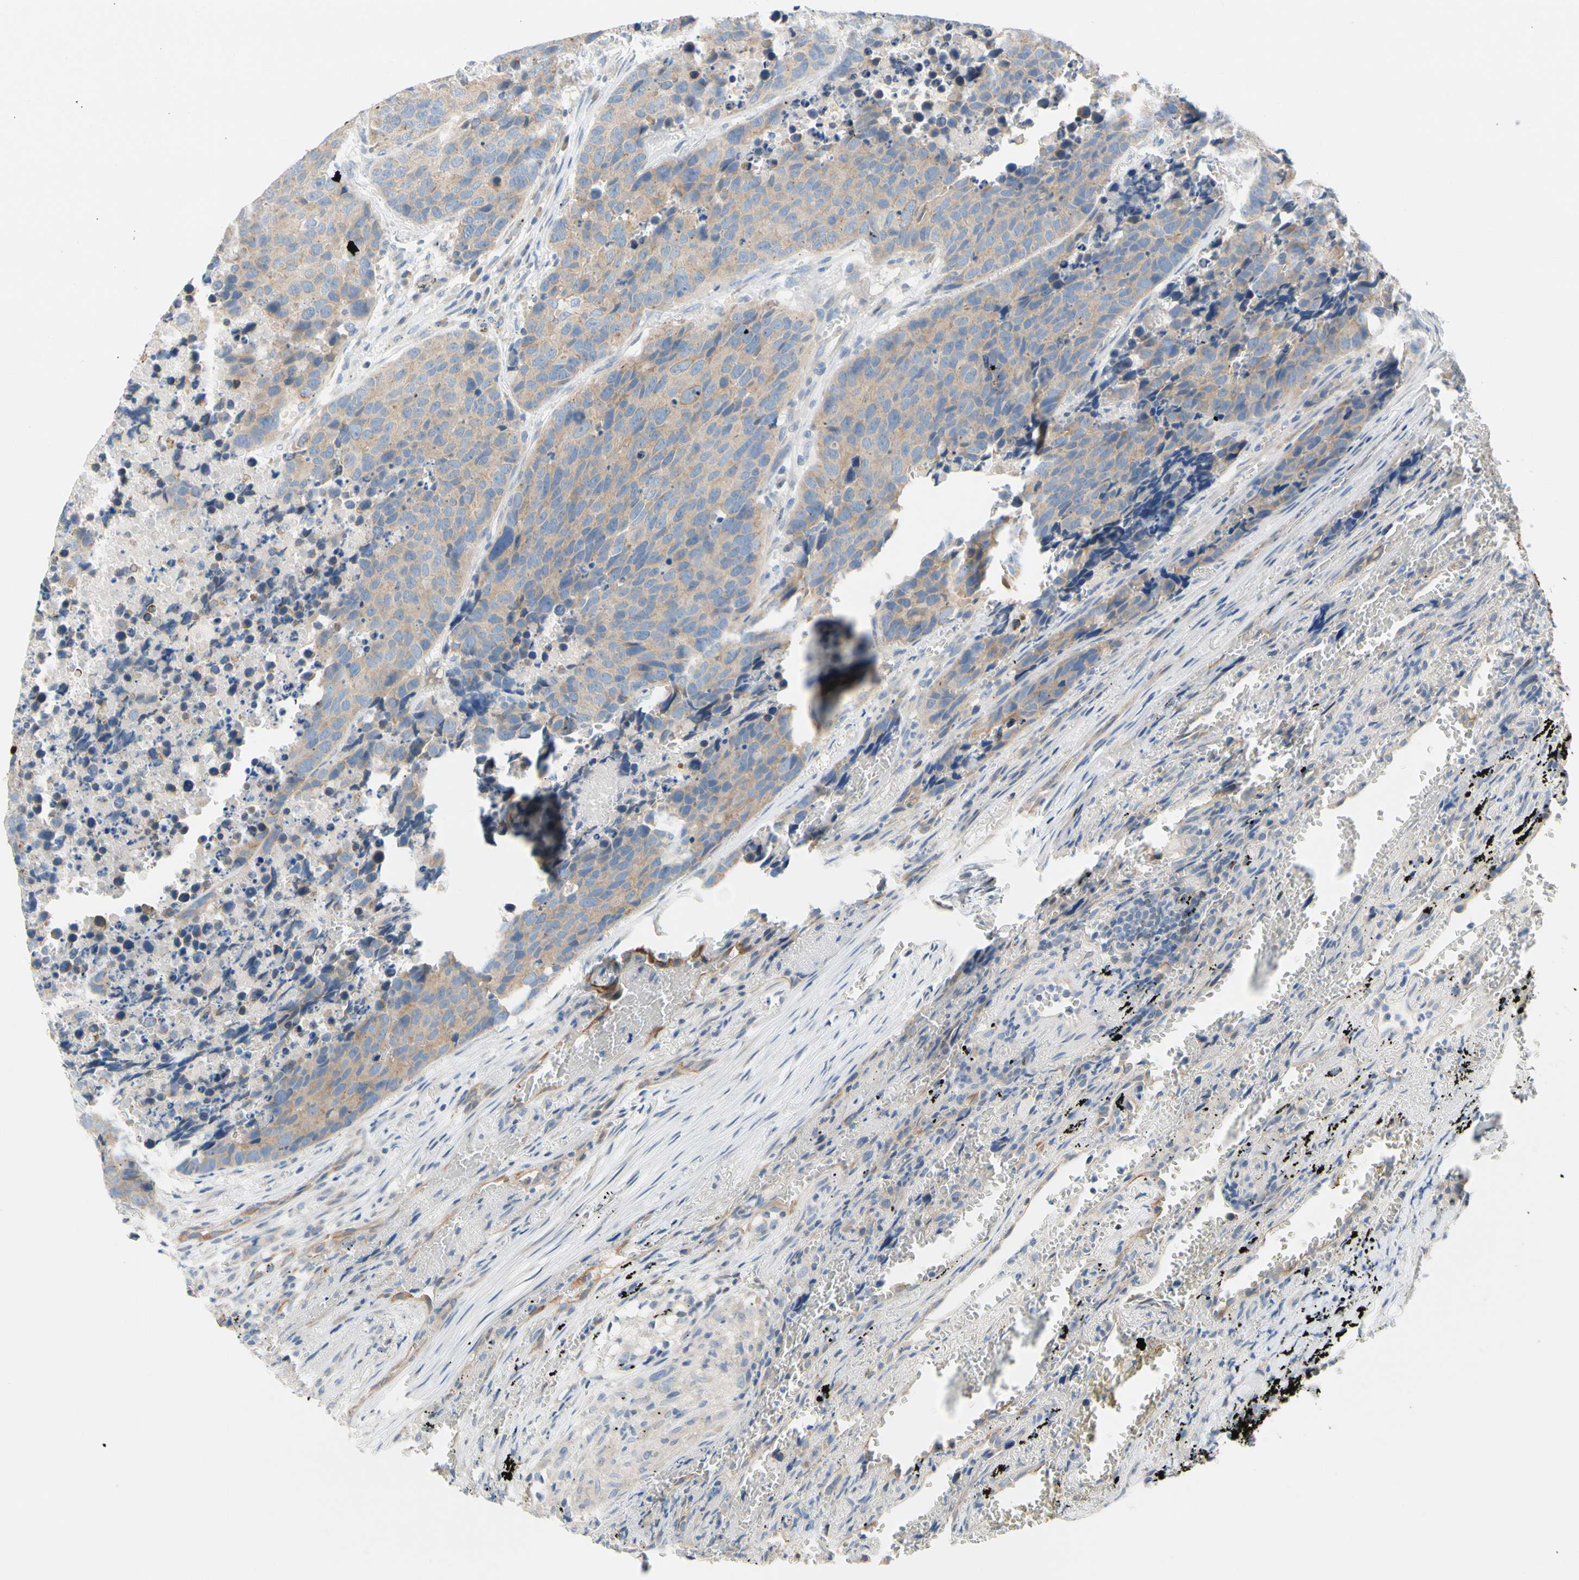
{"staining": {"intensity": "weak", "quantity": ">75%", "location": "cytoplasmic/membranous"}, "tissue": "carcinoid", "cell_type": "Tumor cells", "image_type": "cancer", "snomed": [{"axis": "morphology", "description": "Carcinoid, malignant, NOS"}, {"axis": "topography", "description": "Lung"}], "caption": "Carcinoid tissue demonstrates weak cytoplasmic/membranous staining in approximately >75% of tumor cells", "gene": "ZNF132", "patient": {"sex": "male", "age": 60}}